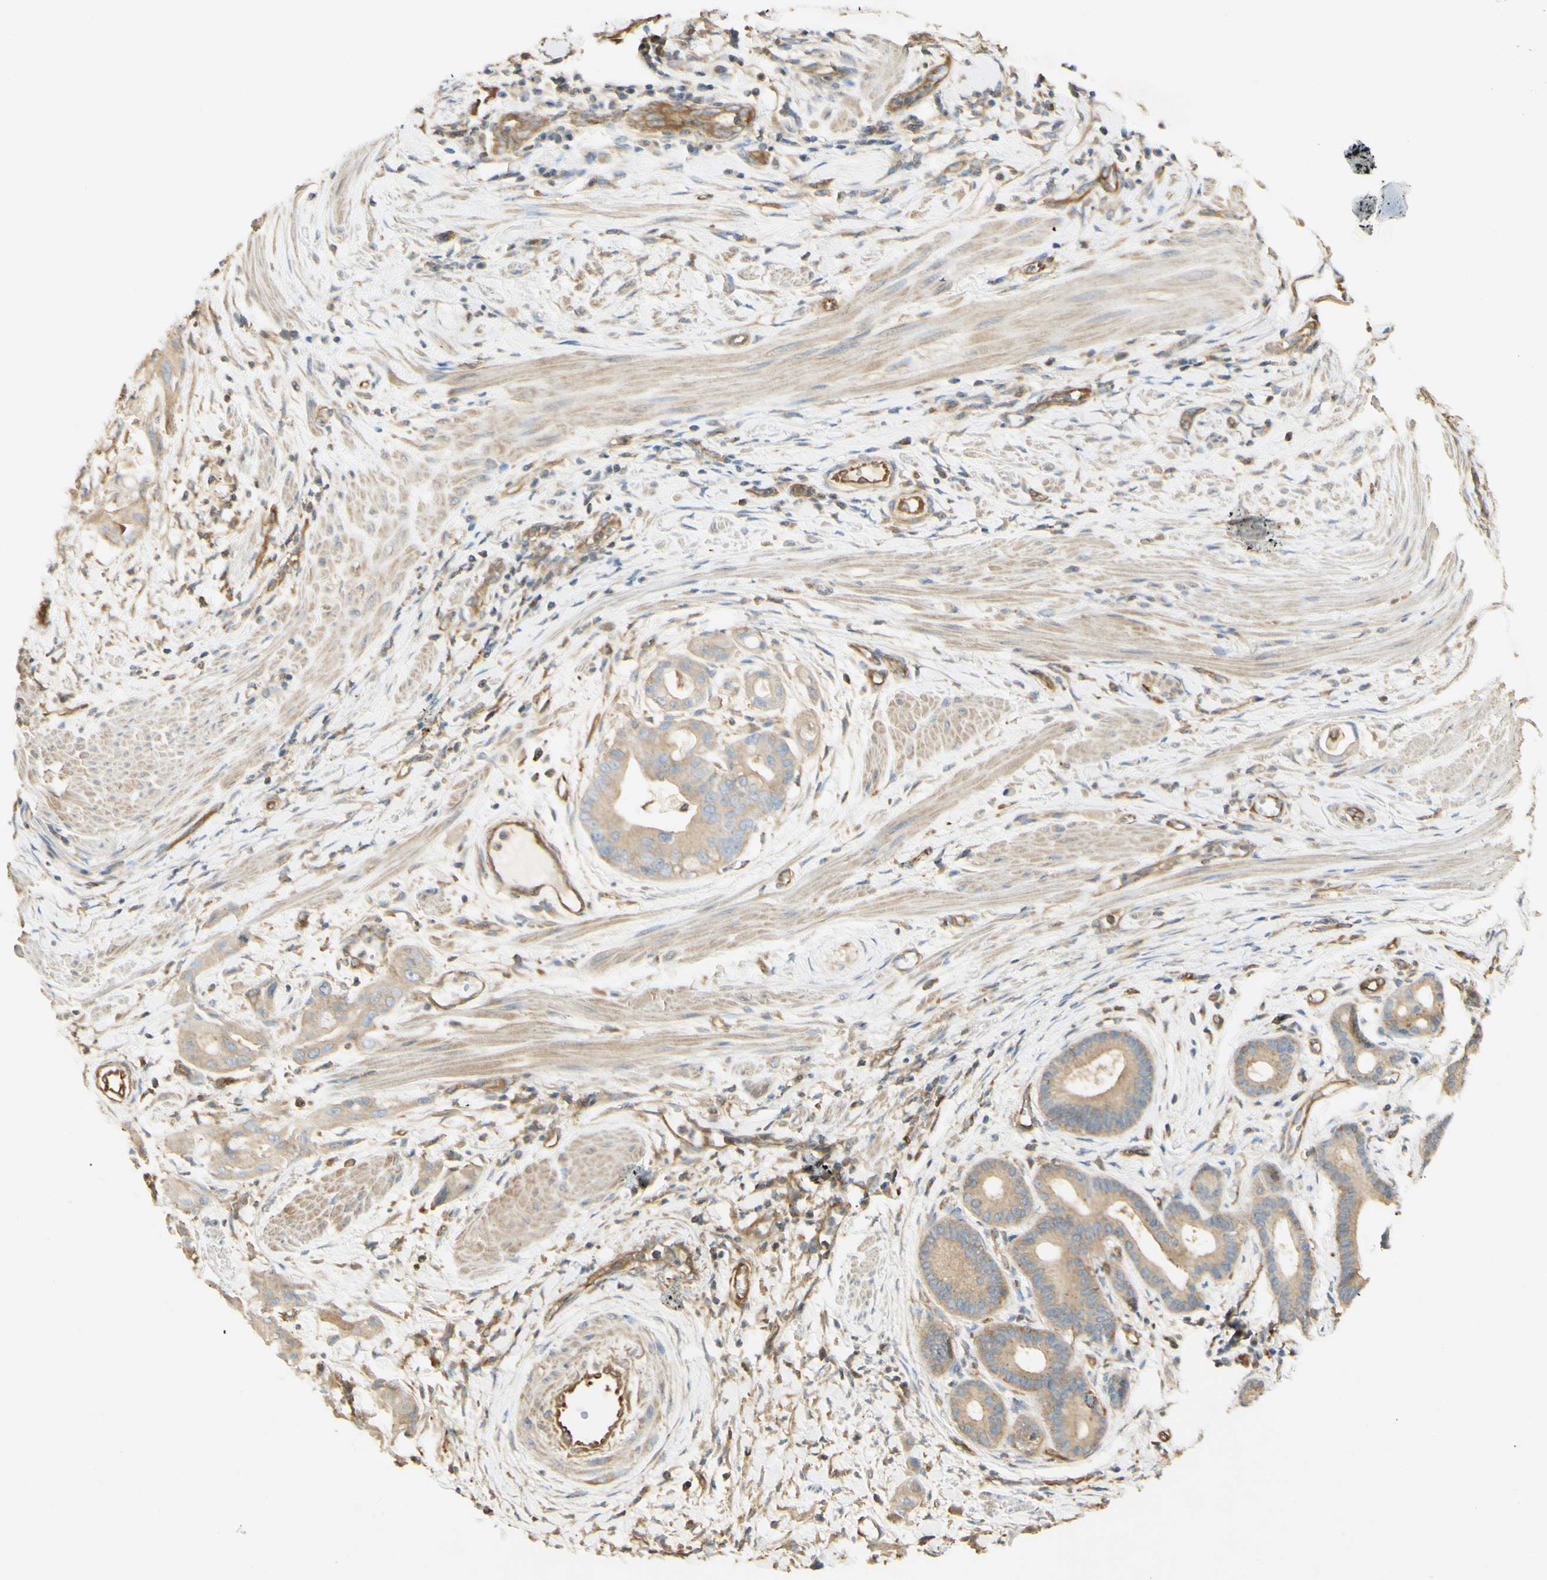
{"staining": {"intensity": "moderate", "quantity": ">75%", "location": "cytoplasmic/membranous"}, "tissue": "pancreatic cancer", "cell_type": "Tumor cells", "image_type": "cancer", "snomed": [{"axis": "morphology", "description": "Adenocarcinoma, NOS"}, {"axis": "topography", "description": "Pancreas"}], "caption": "Immunohistochemical staining of pancreatic adenocarcinoma demonstrates medium levels of moderate cytoplasmic/membranous positivity in about >75% of tumor cells.", "gene": "IKBKG", "patient": {"sex": "female", "age": 75}}